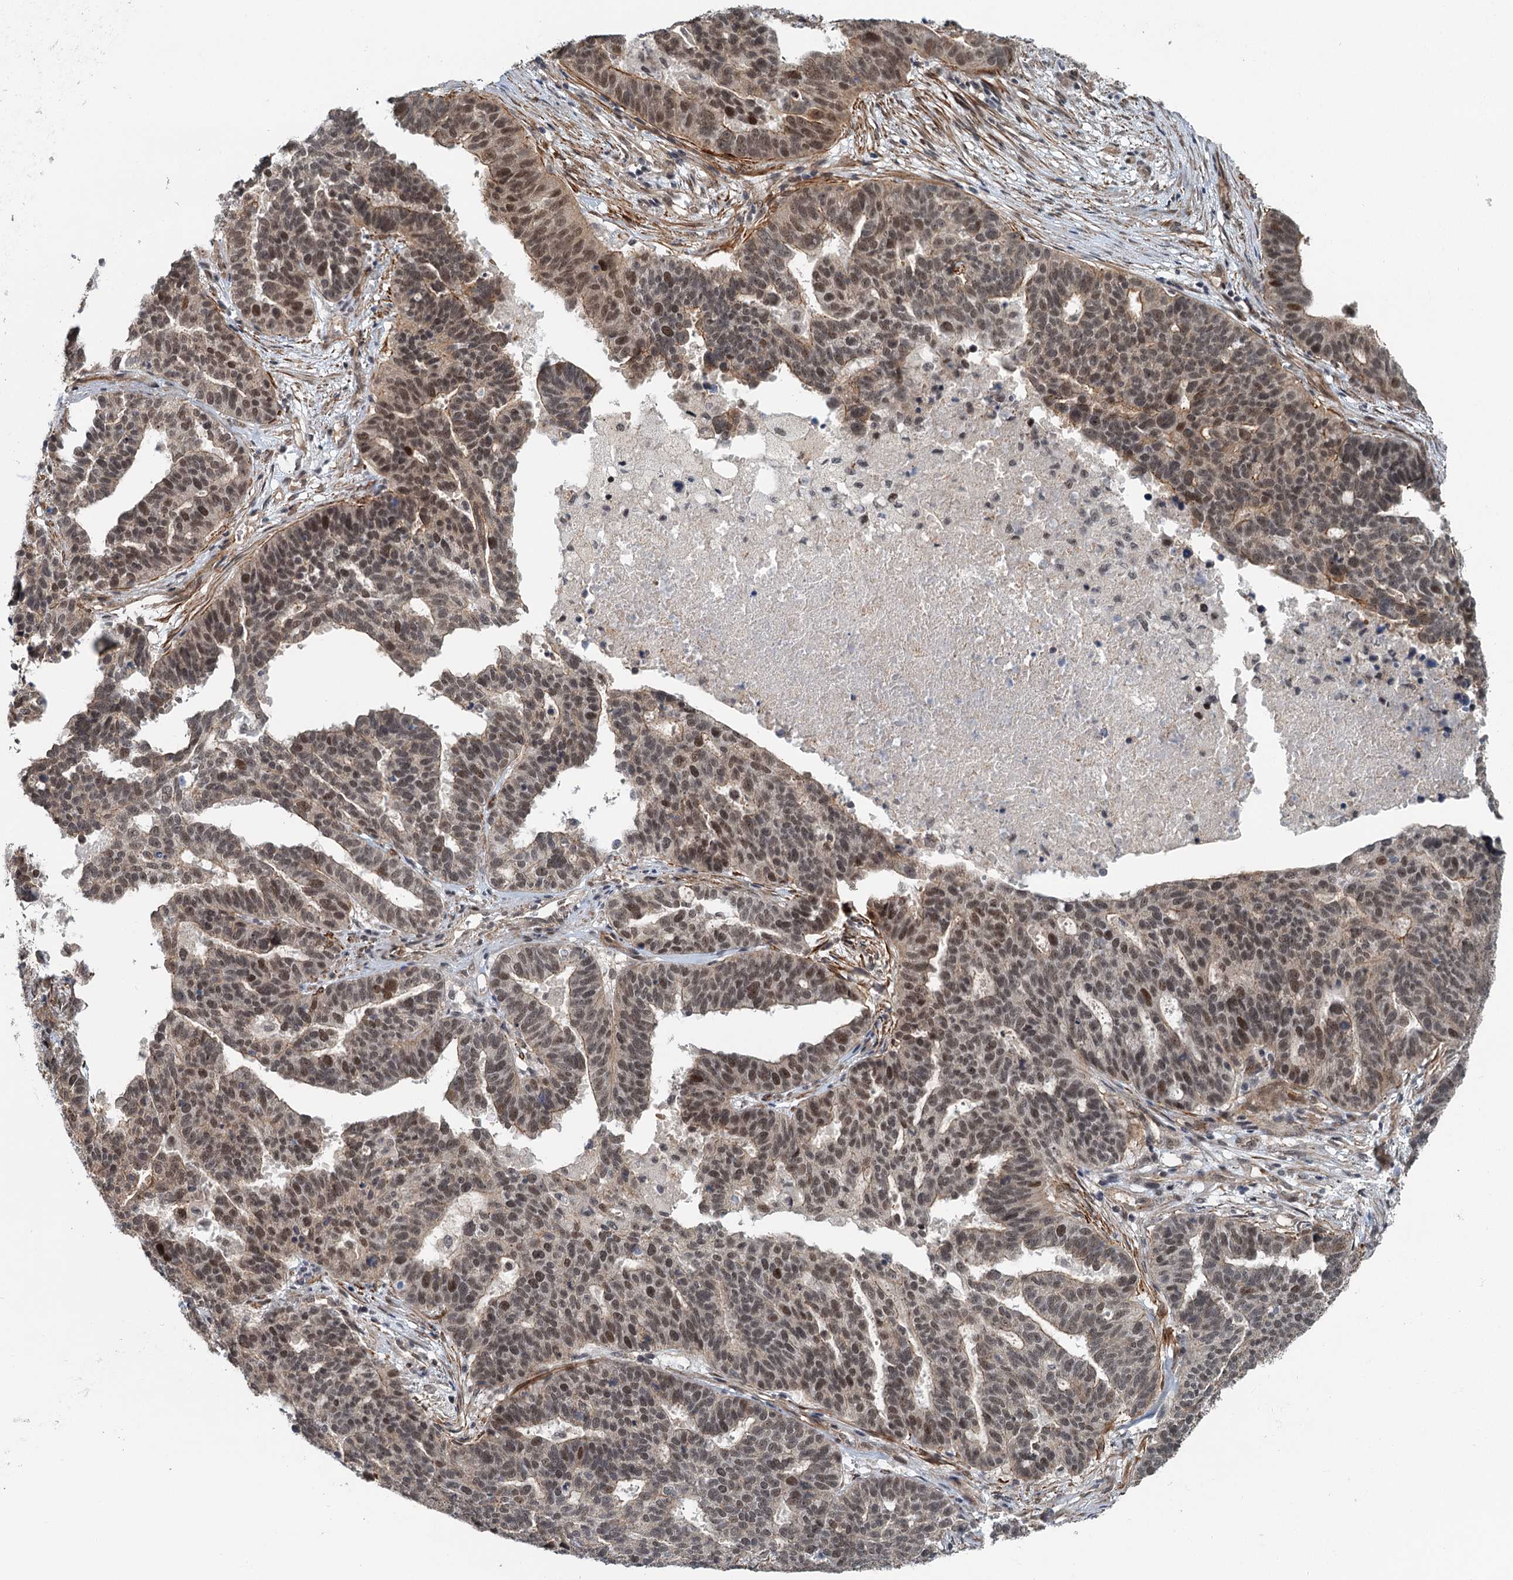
{"staining": {"intensity": "moderate", "quantity": ">75%", "location": "nuclear"}, "tissue": "ovarian cancer", "cell_type": "Tumor cells", "image_type": "cancer", "snomed": [{"axis": "morphology", "description": "Cystadenocarcinoma, serous, NOS"}, {"axis": "topography", "description": "Ovary"}], "caption": "The image shows a brown stain indicating the presence of a protein in the nuclear of tumor cells in ovarian serous cystadenocarcinoma.", "gene": "TAS2R42", "patient": {"sex": "female", "age": 59}}